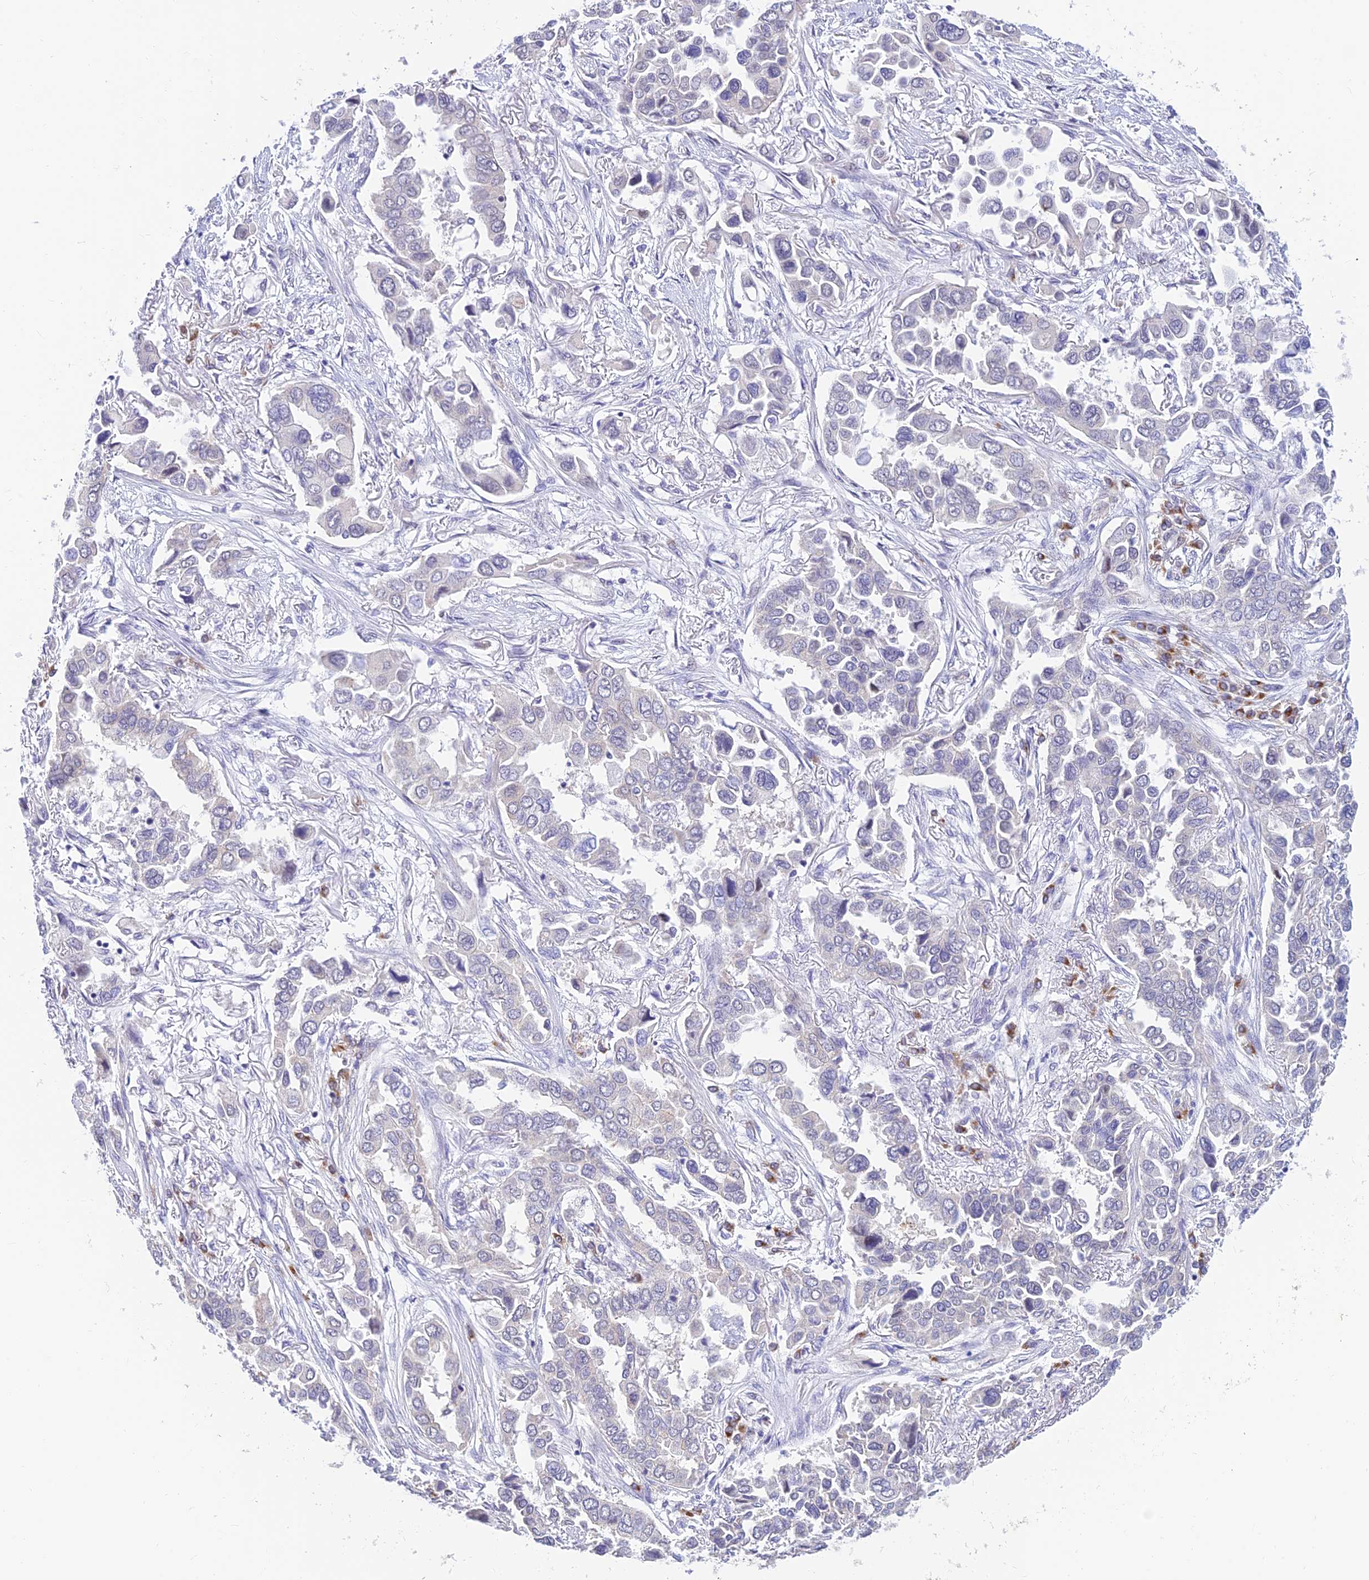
{"staining": {"intensity": "negative", "quantity": "none", "location": "none"}, "tissue": "lung cancer", "cell_type": "Tumor cells", "image_type": "cancer", "snomed": [{"axis": "morphology", "description": "Adenocarcinoma, NOS"}, {"axis": "topography", "description": "Lung"}], "caption": "A photomicrograph of human lung cancer is negative for staining in tumor cells.", "gene": "INKA1", "patient": {"sex": "female", "age": 76}}